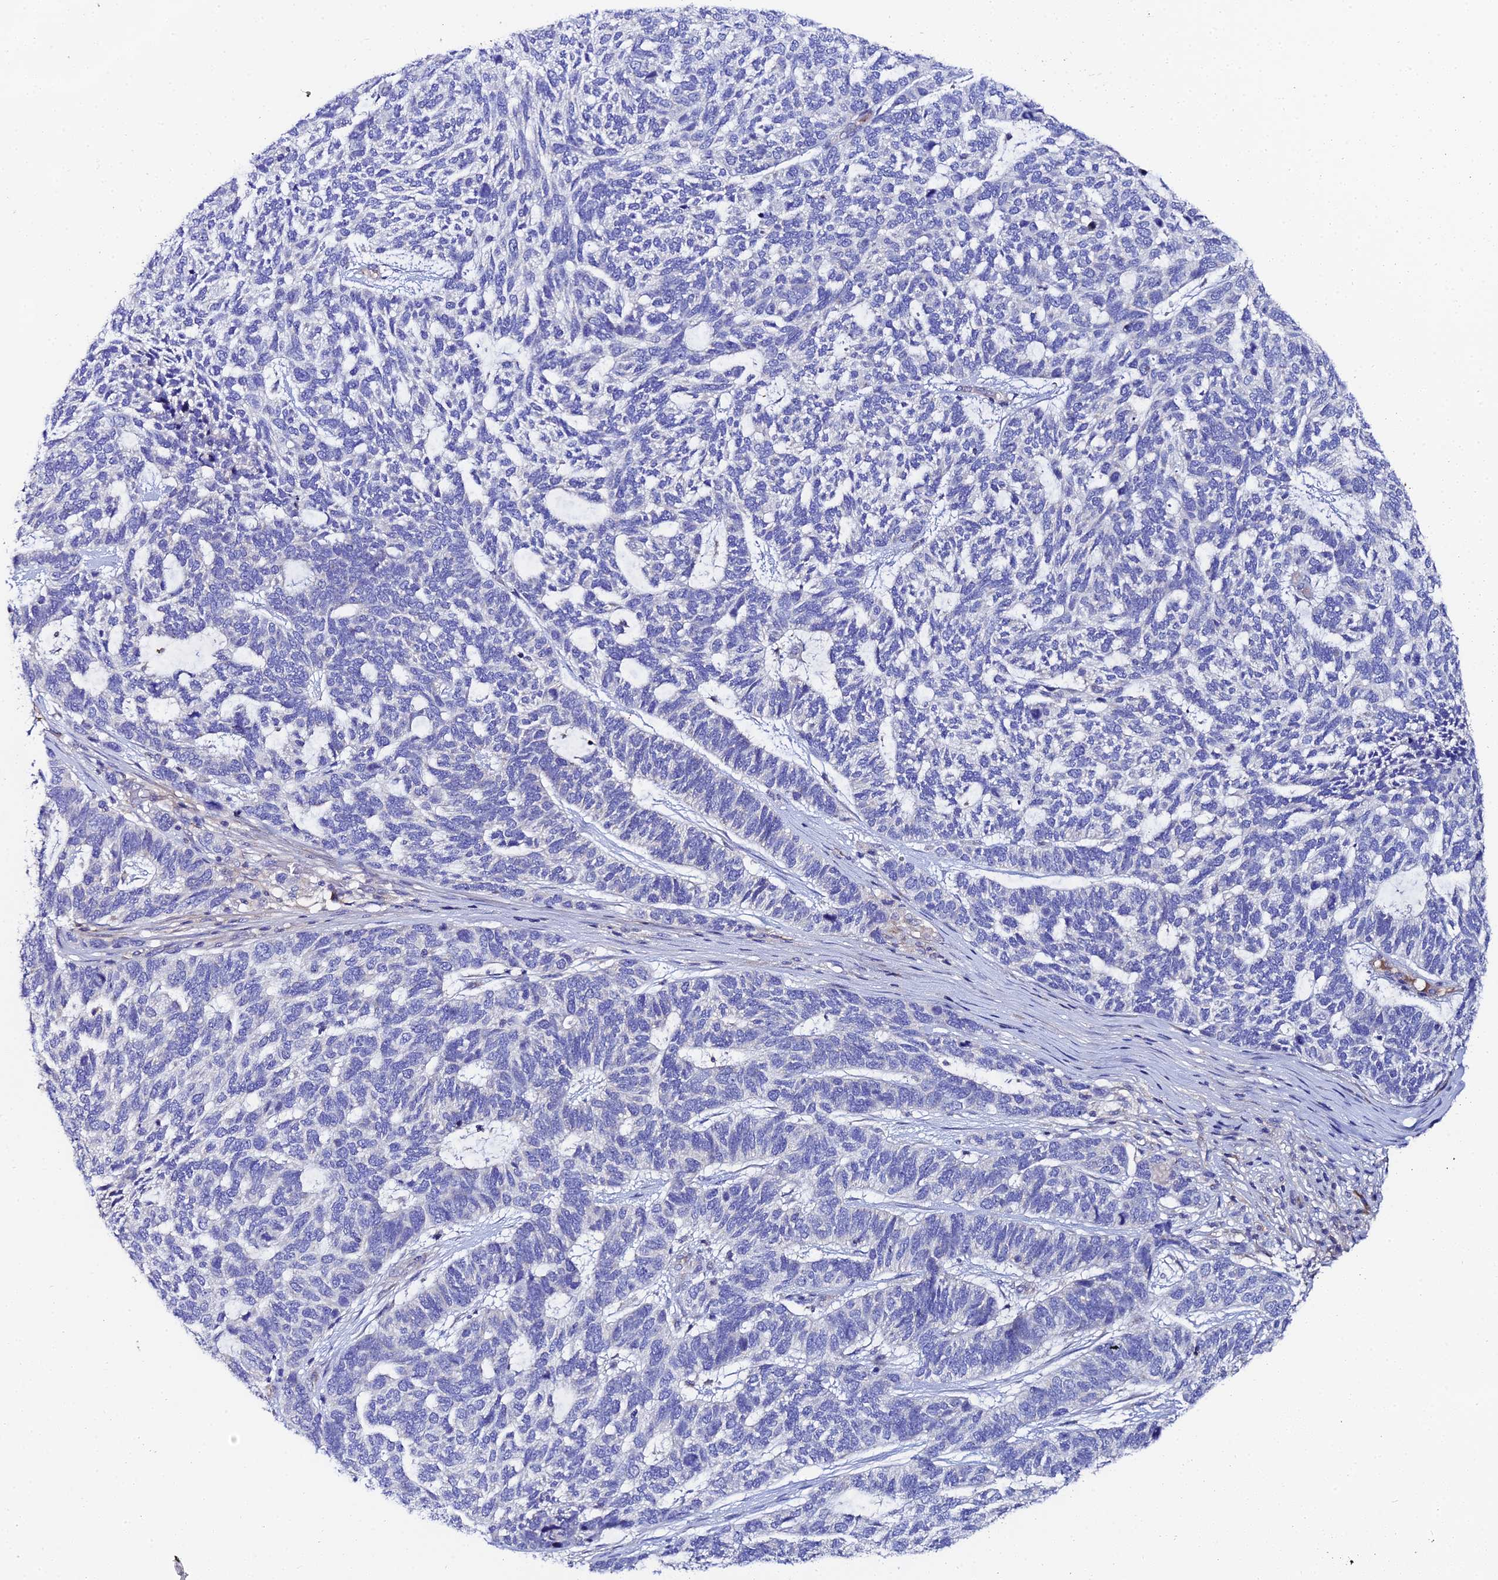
{"staining": {"intensity": "negative", "quantity": "none", "location": "none"}, "tissue": "skin cancer", "cell_type": "Tumor cells", "image_type": "cancer", "snomed": [{"axis": "morphology", "description": "Basal cell carcinoma"}, {"axis": "topography", "description": "Skin"}], "caption": "Immunohistochemistry (IHC) histopathology image of neoplastic tissue: skin cancer (basal cell carcinoma) stained with DAB (3,3'-diaminobenzidine) displays no significant protein positivity in tumor cells.", "gene": "UBE2L3", "patient": {"sex": "female", "age": 65}}